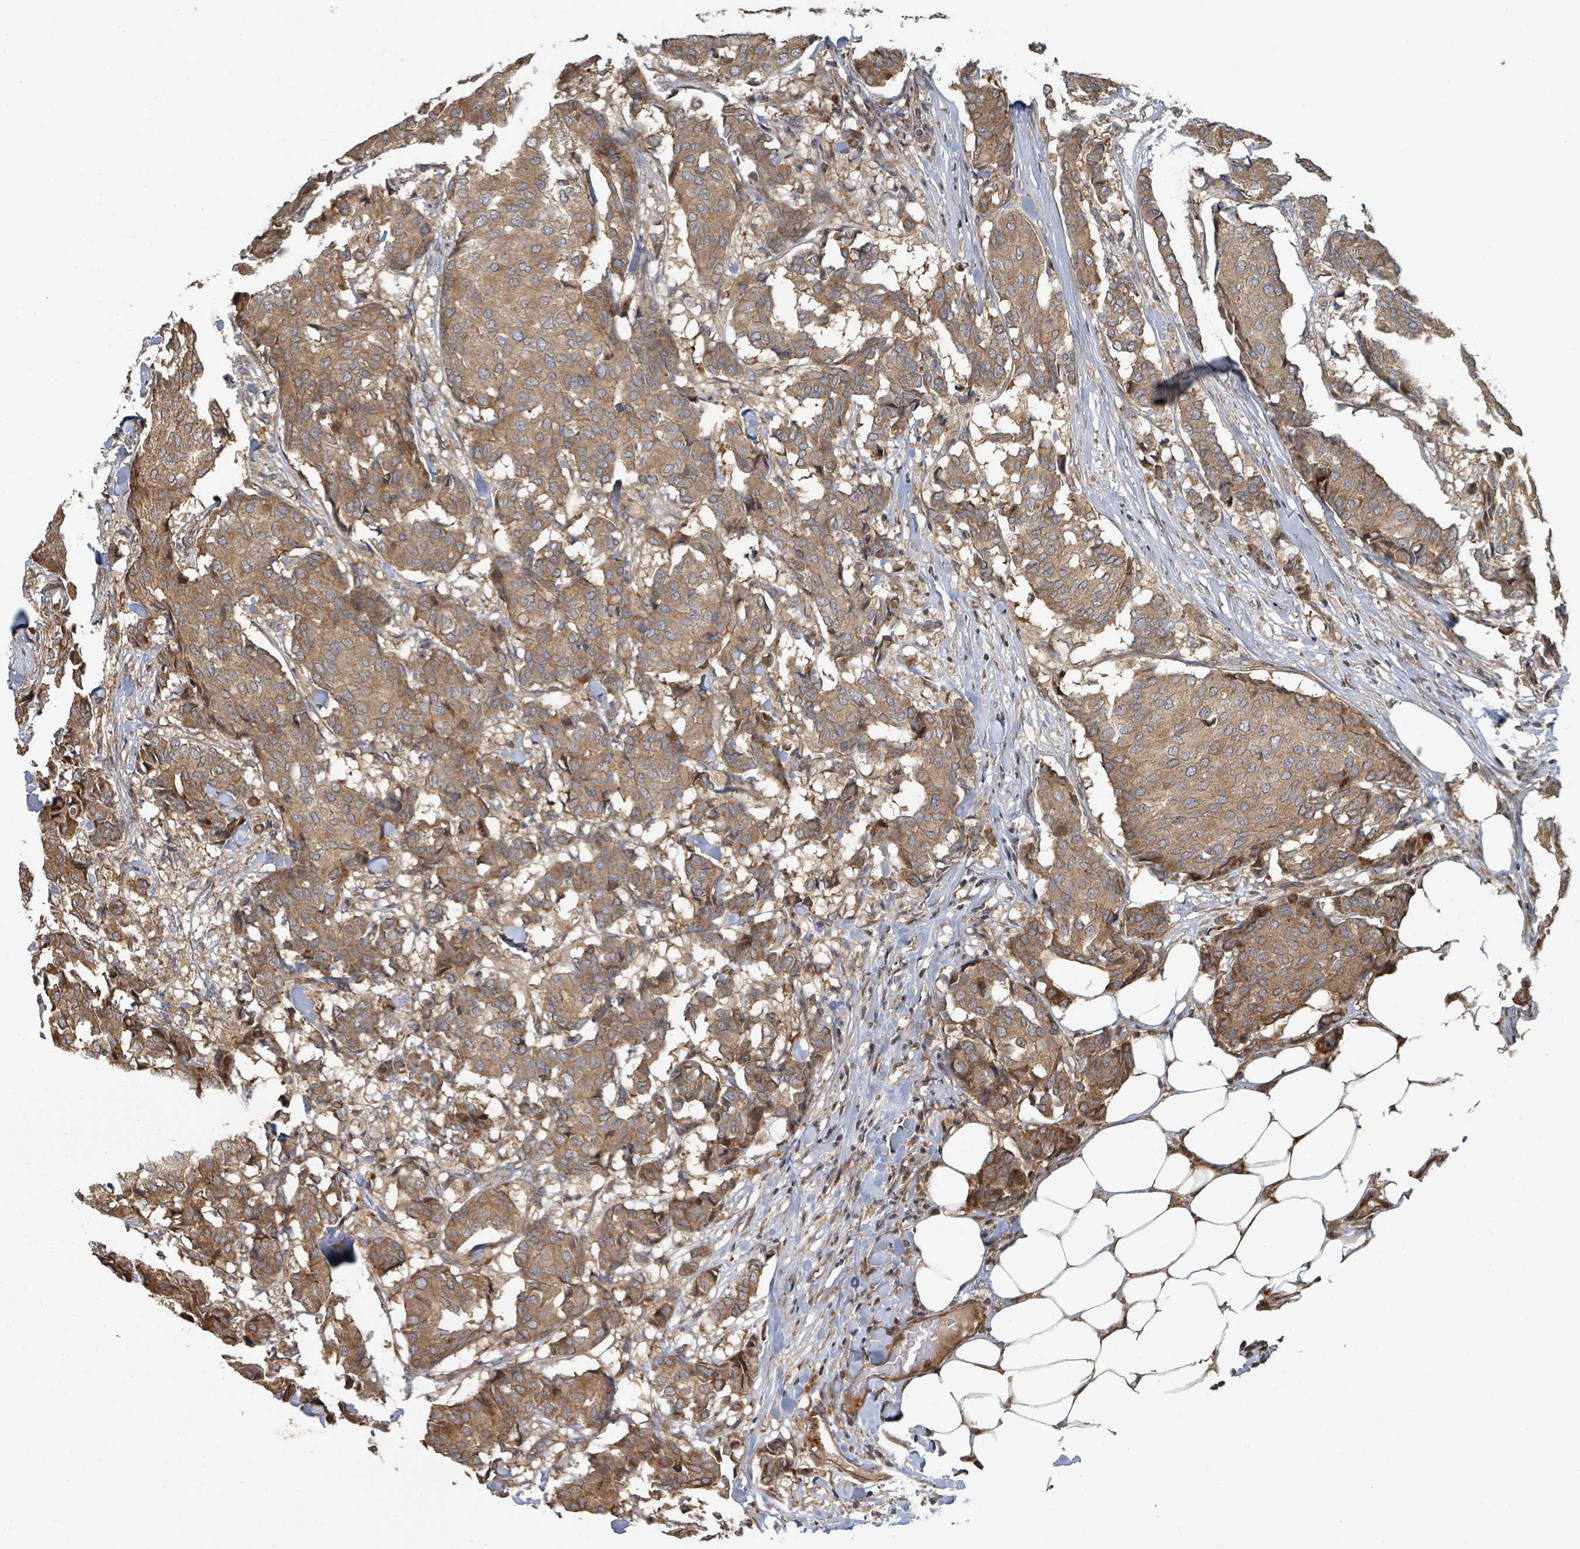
{"staining": {"intensity": "moderate", "quantity": ">75%", "location": "cytoplasmic/membranous"}, "tissue": "breast cancer", "cell_type": "Tumor cells", "image_type": "cancer", "snomed": [{"axis": "morphology", "description": "Duct carcinoma"}, {"axis": "topography", "description": "Breast"}], "caption": "A medium amount of moderate cytoplasmic/membranous positivity is identified in approximately >75% of tumor cells in breast cancer tissue.", "gene": "DPM1", "patient": {"sex": "female", "age": 75}}